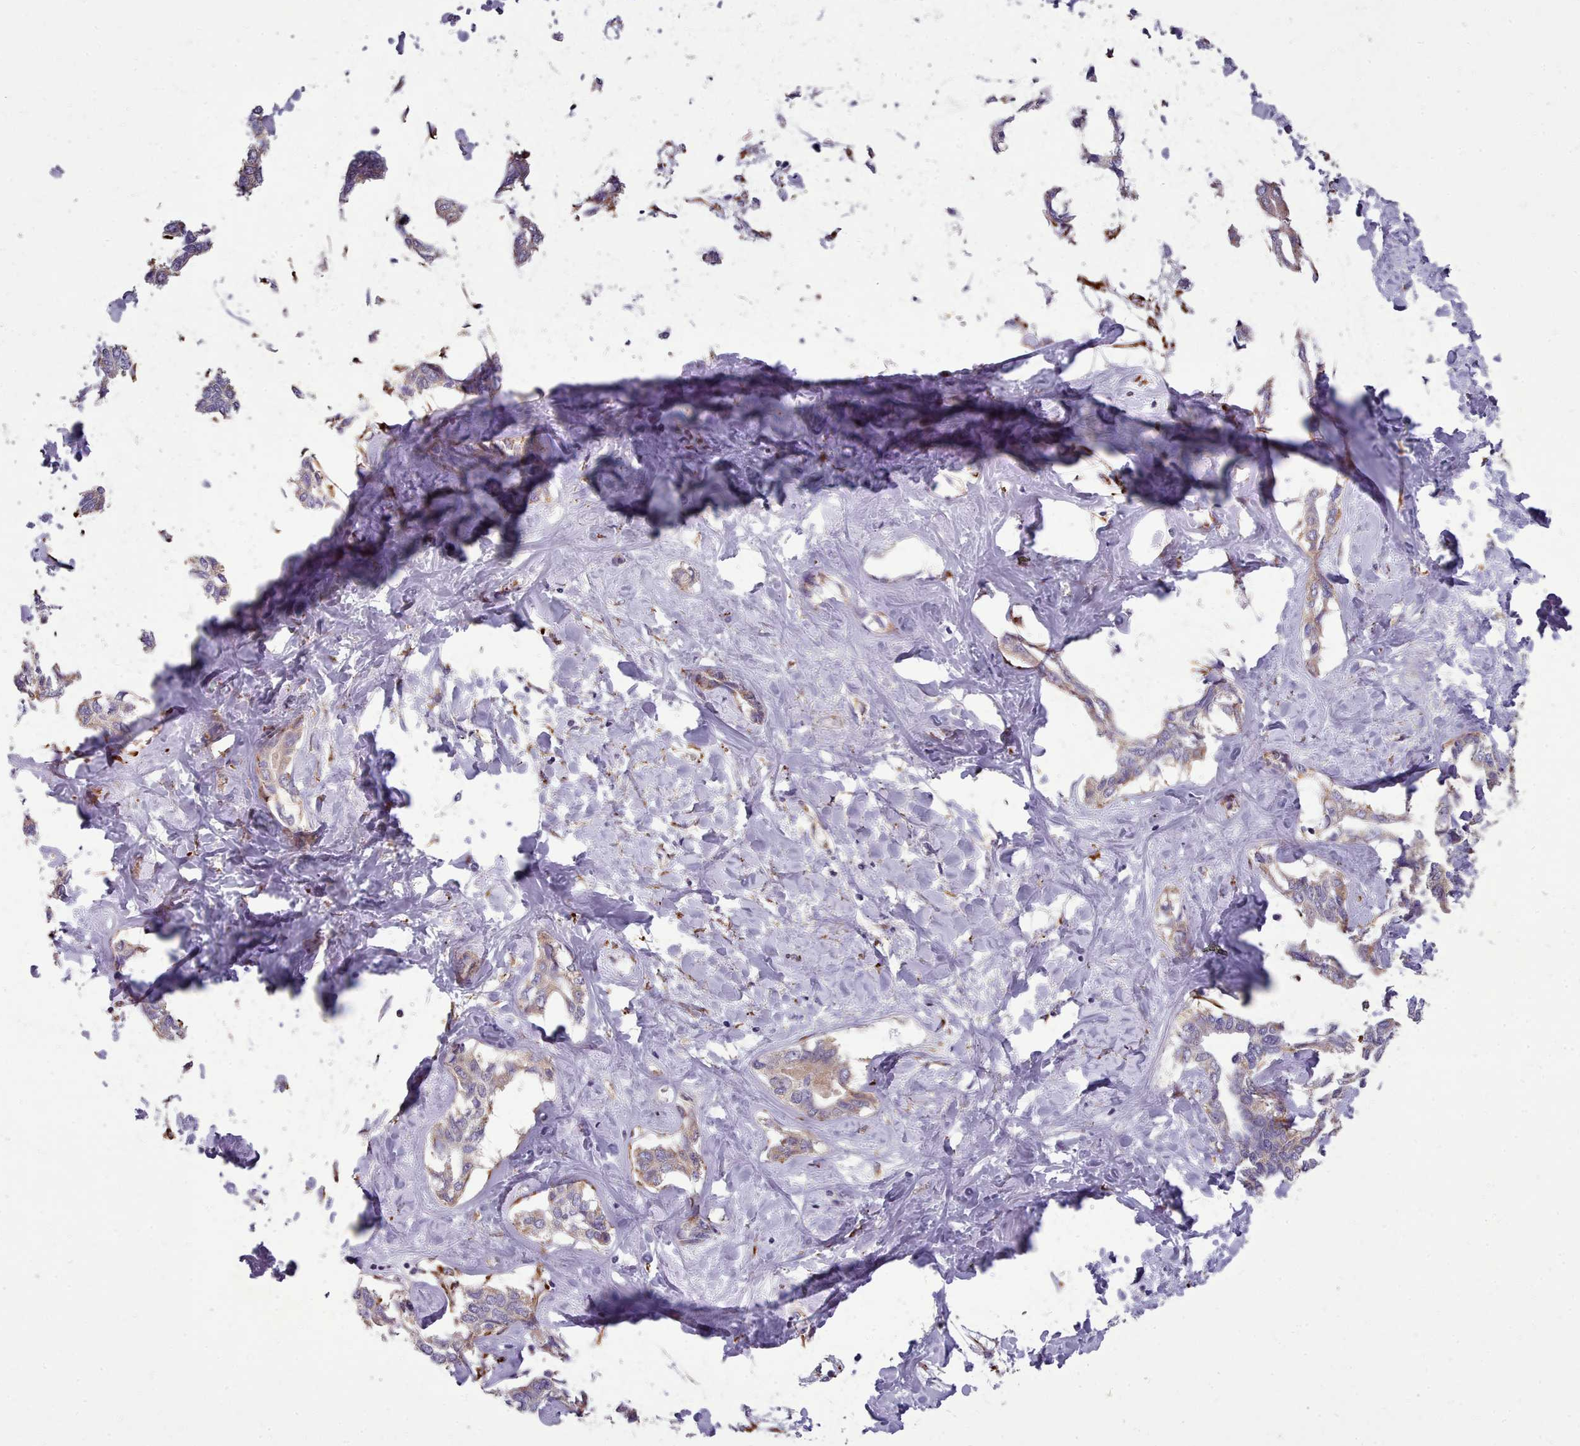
{"staining": {"intensity": "weak", "quantity": "25%-75%", "location": "cytoplasmic/membranous"}, "tissue": "liver cancer", "cell_type": "Tumor cells", "image_type": "cancer", "snomed": [{"axis": "morphology", "description": "Cholangiocarcinoma"}, {"axis": "topography", "description": "Liver"}], "caption": "Weak cytoplasmic/membranous protein staining is identified in about 25%-75% of tumor cells in liver cholangiocarcinoma.", "gene": "FKBP10", "patient": {"sex": "male", "age": 59}}